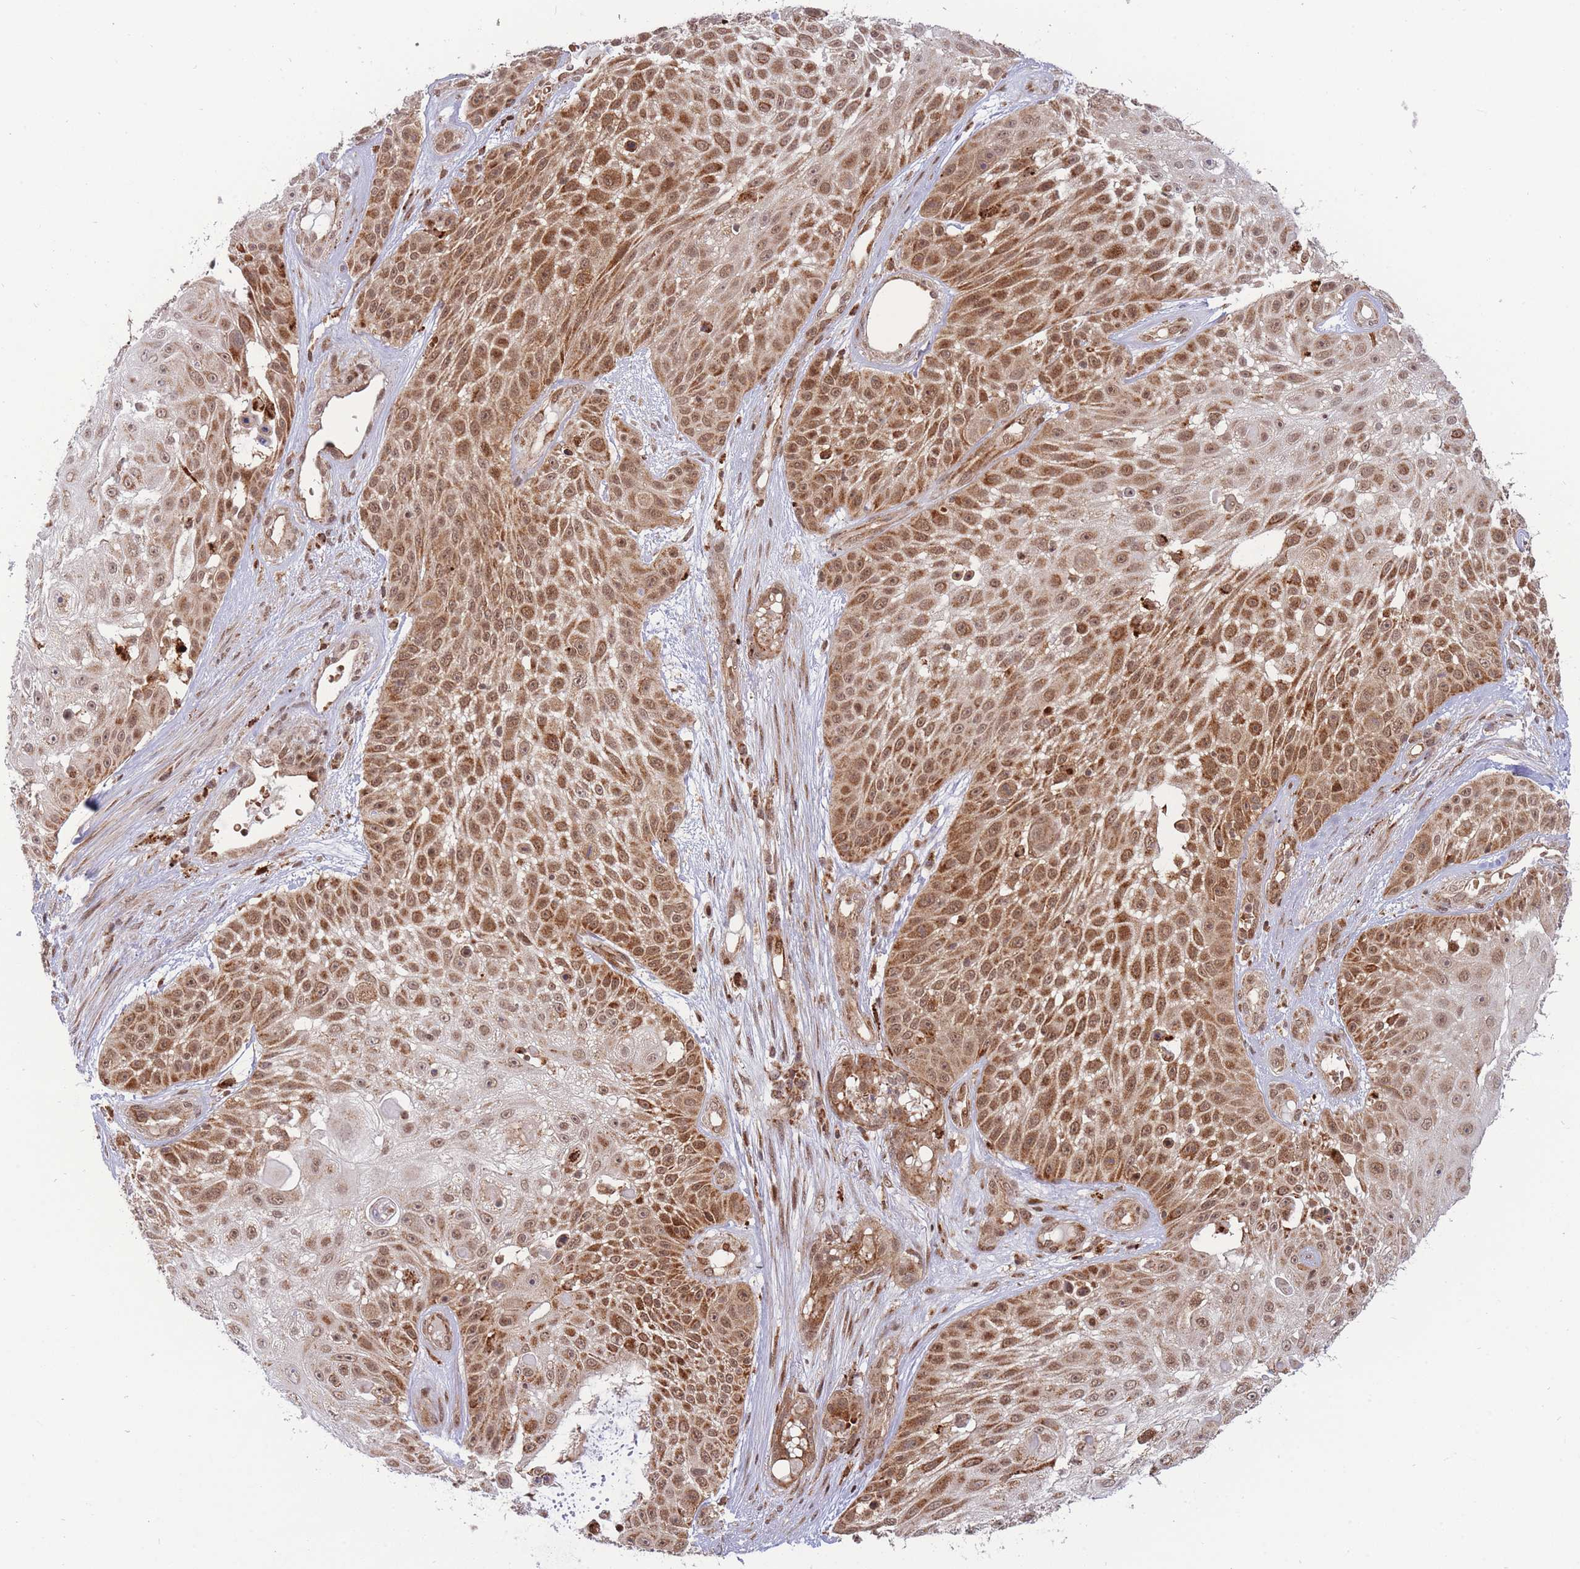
{"staining": {"intensity": "moderate", "quantity": ">75%", "location": "cytoplasmic/membranous,nuclear"}, "tissue": "skin cancer", "cell_type": "Tumor cells", "image_type": "cancer", "snomed": [{"axis": "morphology", "description": "Squamous cell carcinoma, NOS"}, {"axis": "topography", "description": "Skin"}], "caption": "Protein expression analysis of human skin cancer reveals moderate cytoplasmic/membranous and nuclear staining in approximately >75% of tumor cells. The protein is shown in brown color, while the nuclei are stained blue.", "gene": "BOD1L1", "patient": {"sex": "female", "age": 86}}